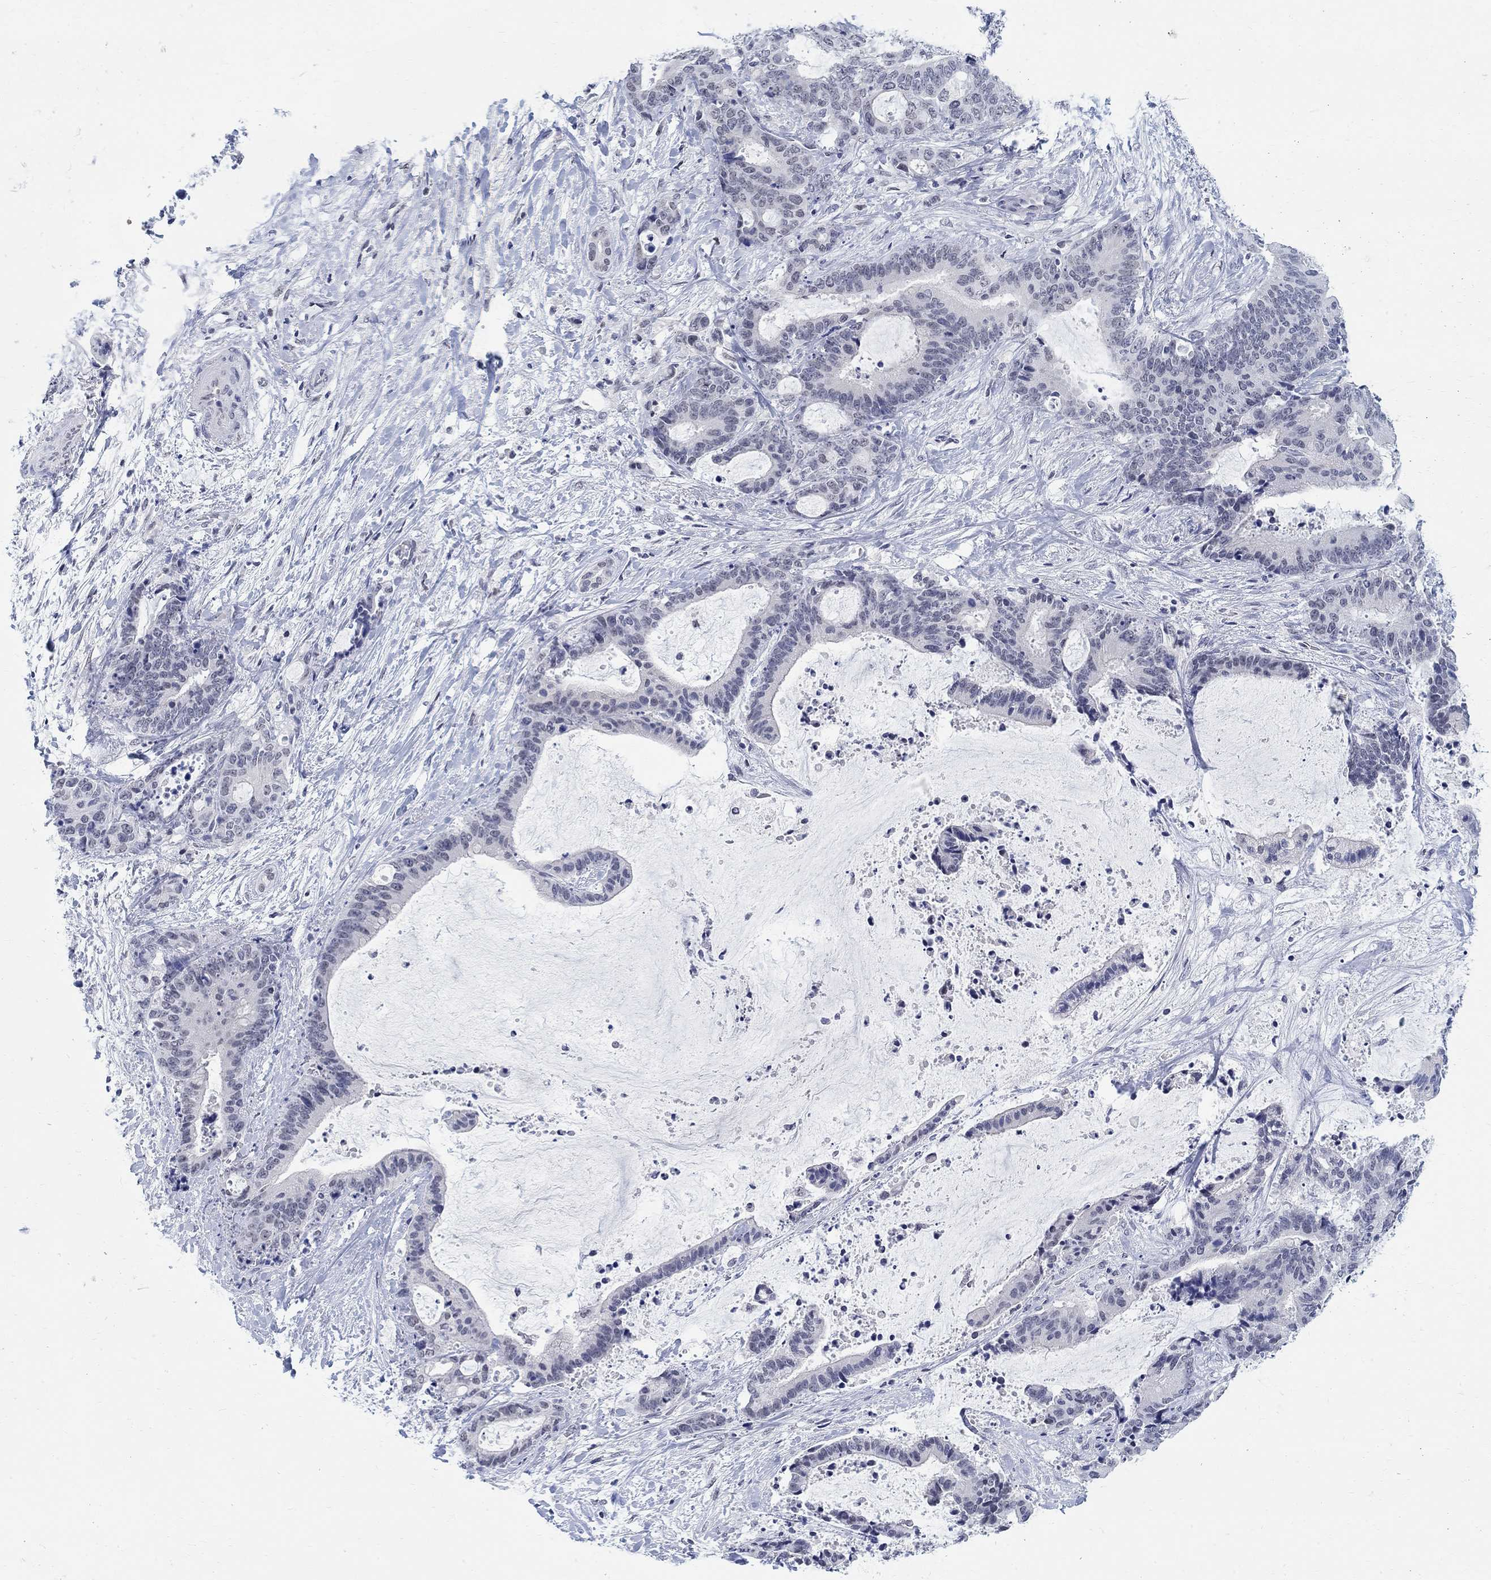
{"staining": {"intensity": "negative", "quantity": "none", "location": "none"}, "tissue": "liver cancer", "cell_type": "Tumor cells", "image_type": "cancer", "snomed": [{"axis": "morphology", "description": "Cholangiocarcinoma"}, {"axis": "topography", "description": "Liver"}], "caption": "Immunohistochemical staining of human liver cholangiocarcinoma displays no significant expression in tumor cells.", "gene": "ANKS1B", "patient": {"sex": "female", "age": 73}}